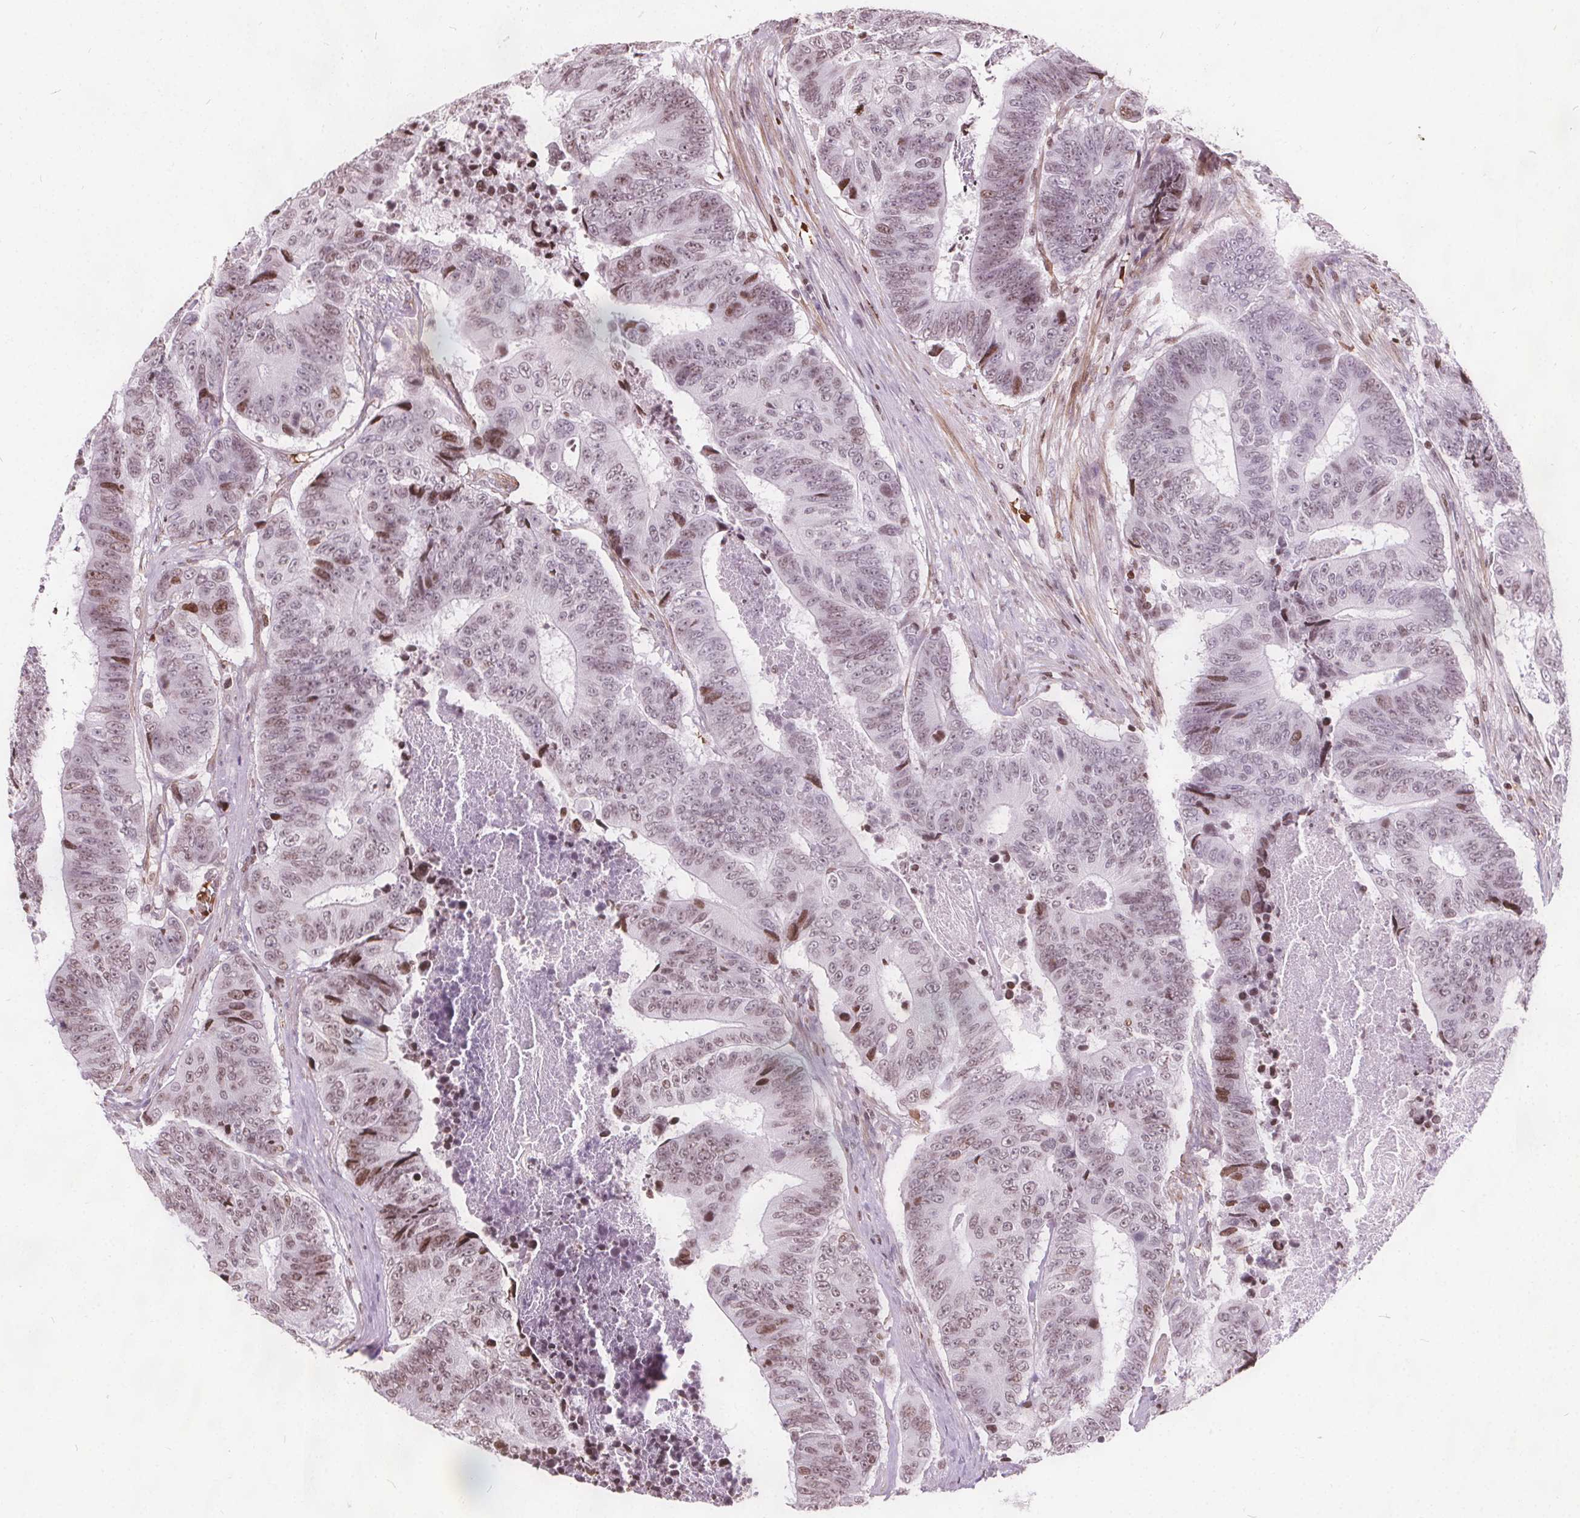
{"staining": {"intensity": "weak", "quantity": "25%-75%", "location": "cytoplasmic/membranous"}, "tissue": "colorectal cancer", "cell_type": "Tumor cells", "image_type": "cancer", "snomed": [{"axis": "morphology", "description": "Adenocarcinoma, NOS"}, {"axis": "topography", "description": "Colon"}], "caption": "This image displays colorectal cancer stained with IHC to label a protein in brown. The cytoplasmic/membranous of tumor cells show weak positivity for the protein. Nuclei are counter-stained blue.", "gene": "ISLR2", "patient": {"sex": "female", "age": 48}}